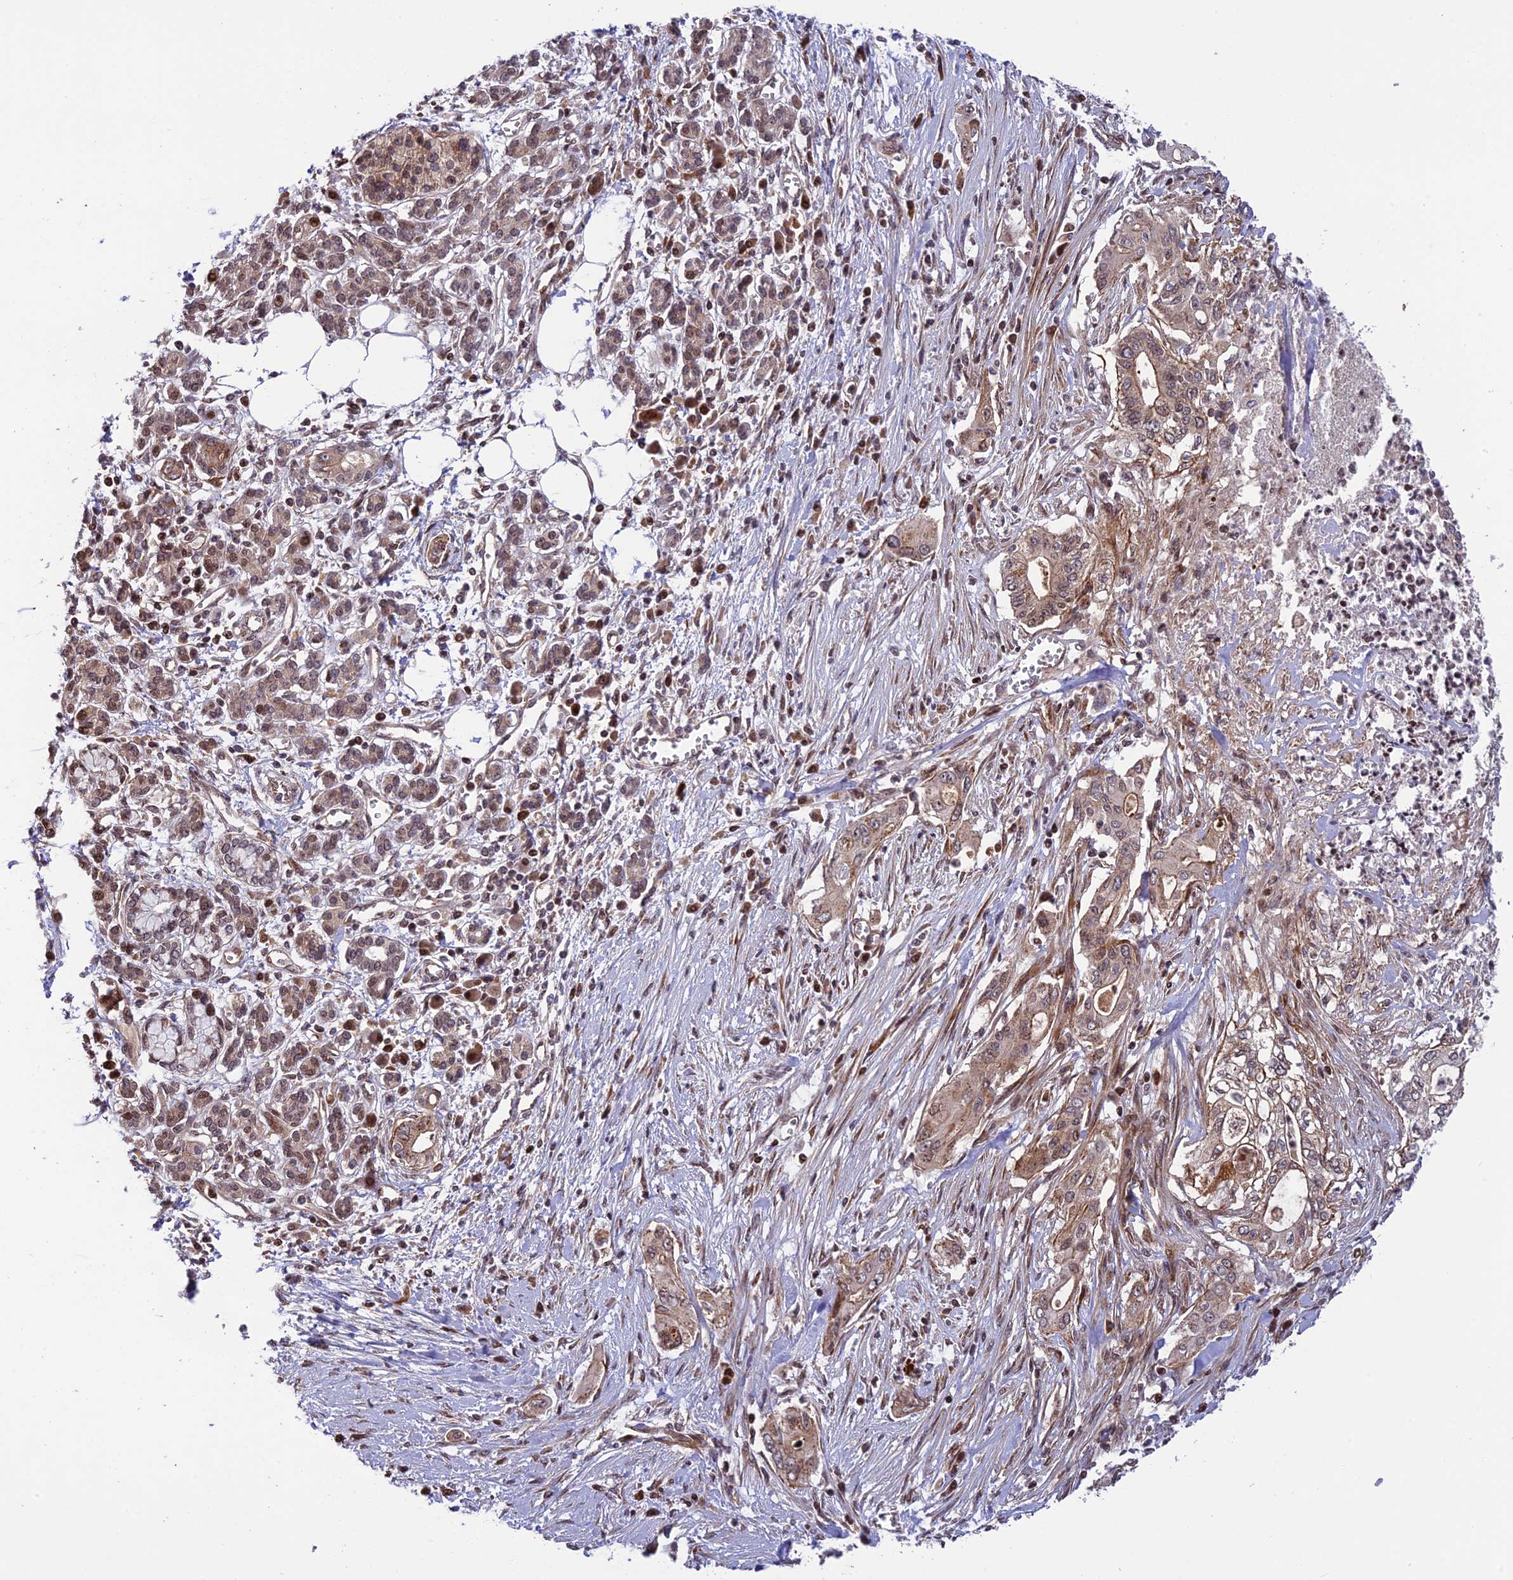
{"staining": {"intensity": "moderate", "quantity": "25%-75%", "location": "cytoplasmic/membranous,nuclear"}, "tissue": "pancreatic cancer", "cell_type": "Tumor cells", "image_type": "cancer", "snomed": [{"axis": "morphology", "description": "Adenocarcinoma, NOS"}, {"axis": "topography", "description": "Pancreas"}], "caption": "Brown immunohistochemical staining in human pancreatic cancer reveals moderate cytoplasmic/membranous and nuclear staining in approximately 25%-75% of tumor cells. (DAB IHC with brightfield microscopy, high magnification).", "gene": "SMIM7", "patient": {"sex": "male", "age": 58}}